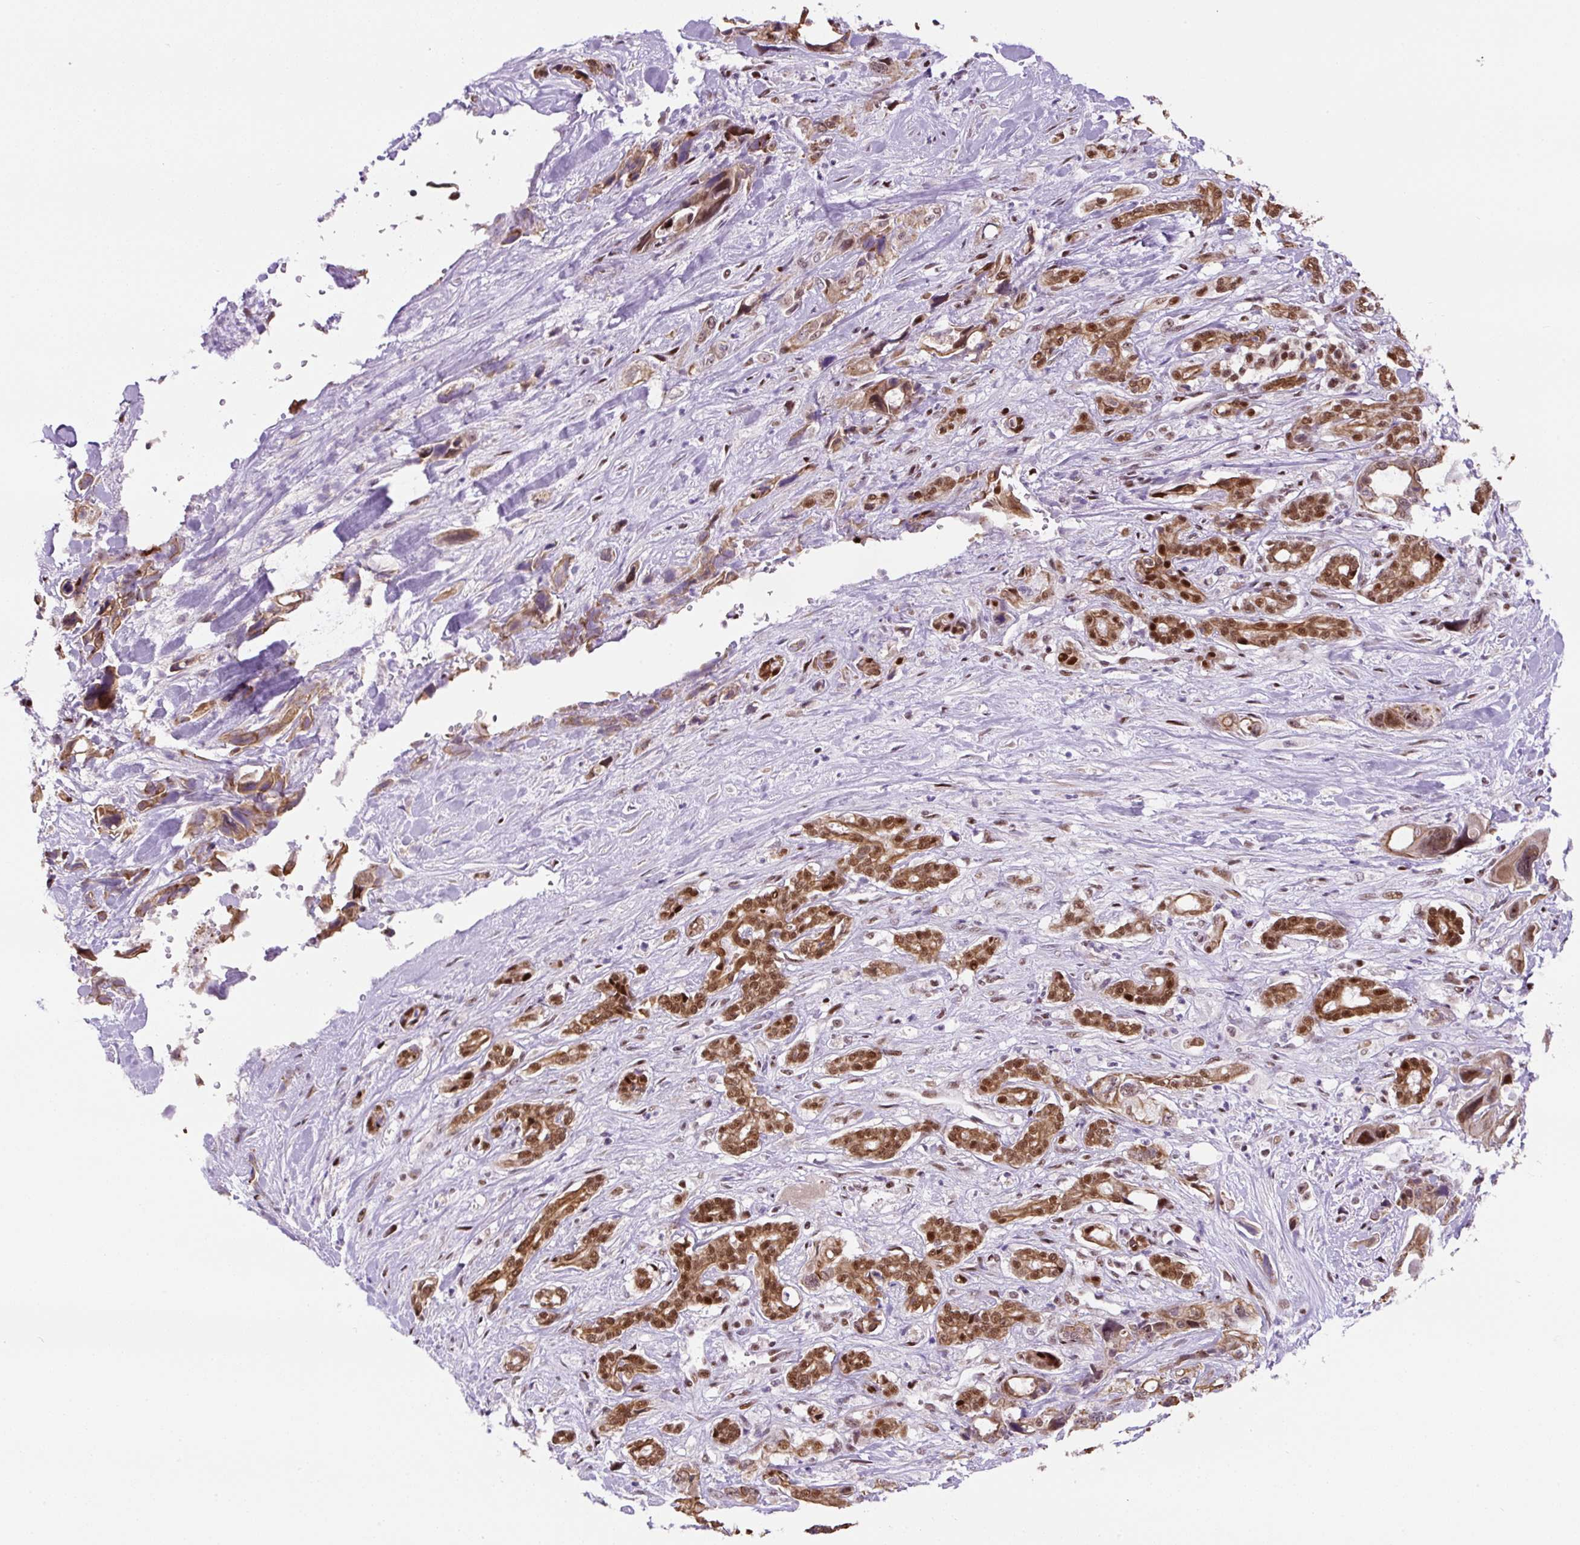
{"staining": {"intensity": "strong", "quantity": ">75%", "location": "cytoplasmic/membranous,nuclear"}, "tissue": "pancreatic cancer", "cell_type": "Tumor cells", "image_type": "cancer", "snomed": [{"axis": "morphology", "description": "Adenocarcinoma, NOS"}, {"axis": "topography", "description": "Pancreas"}], "caption": "Tumor cells reveal high levels of strong cytoplasmic/membranous and nuclear staining in approximately >75% of cells in human pancreatic adenocarcinoma.", "gene": "TAF1A", "patient": {"sex": "male", "age": 46}}